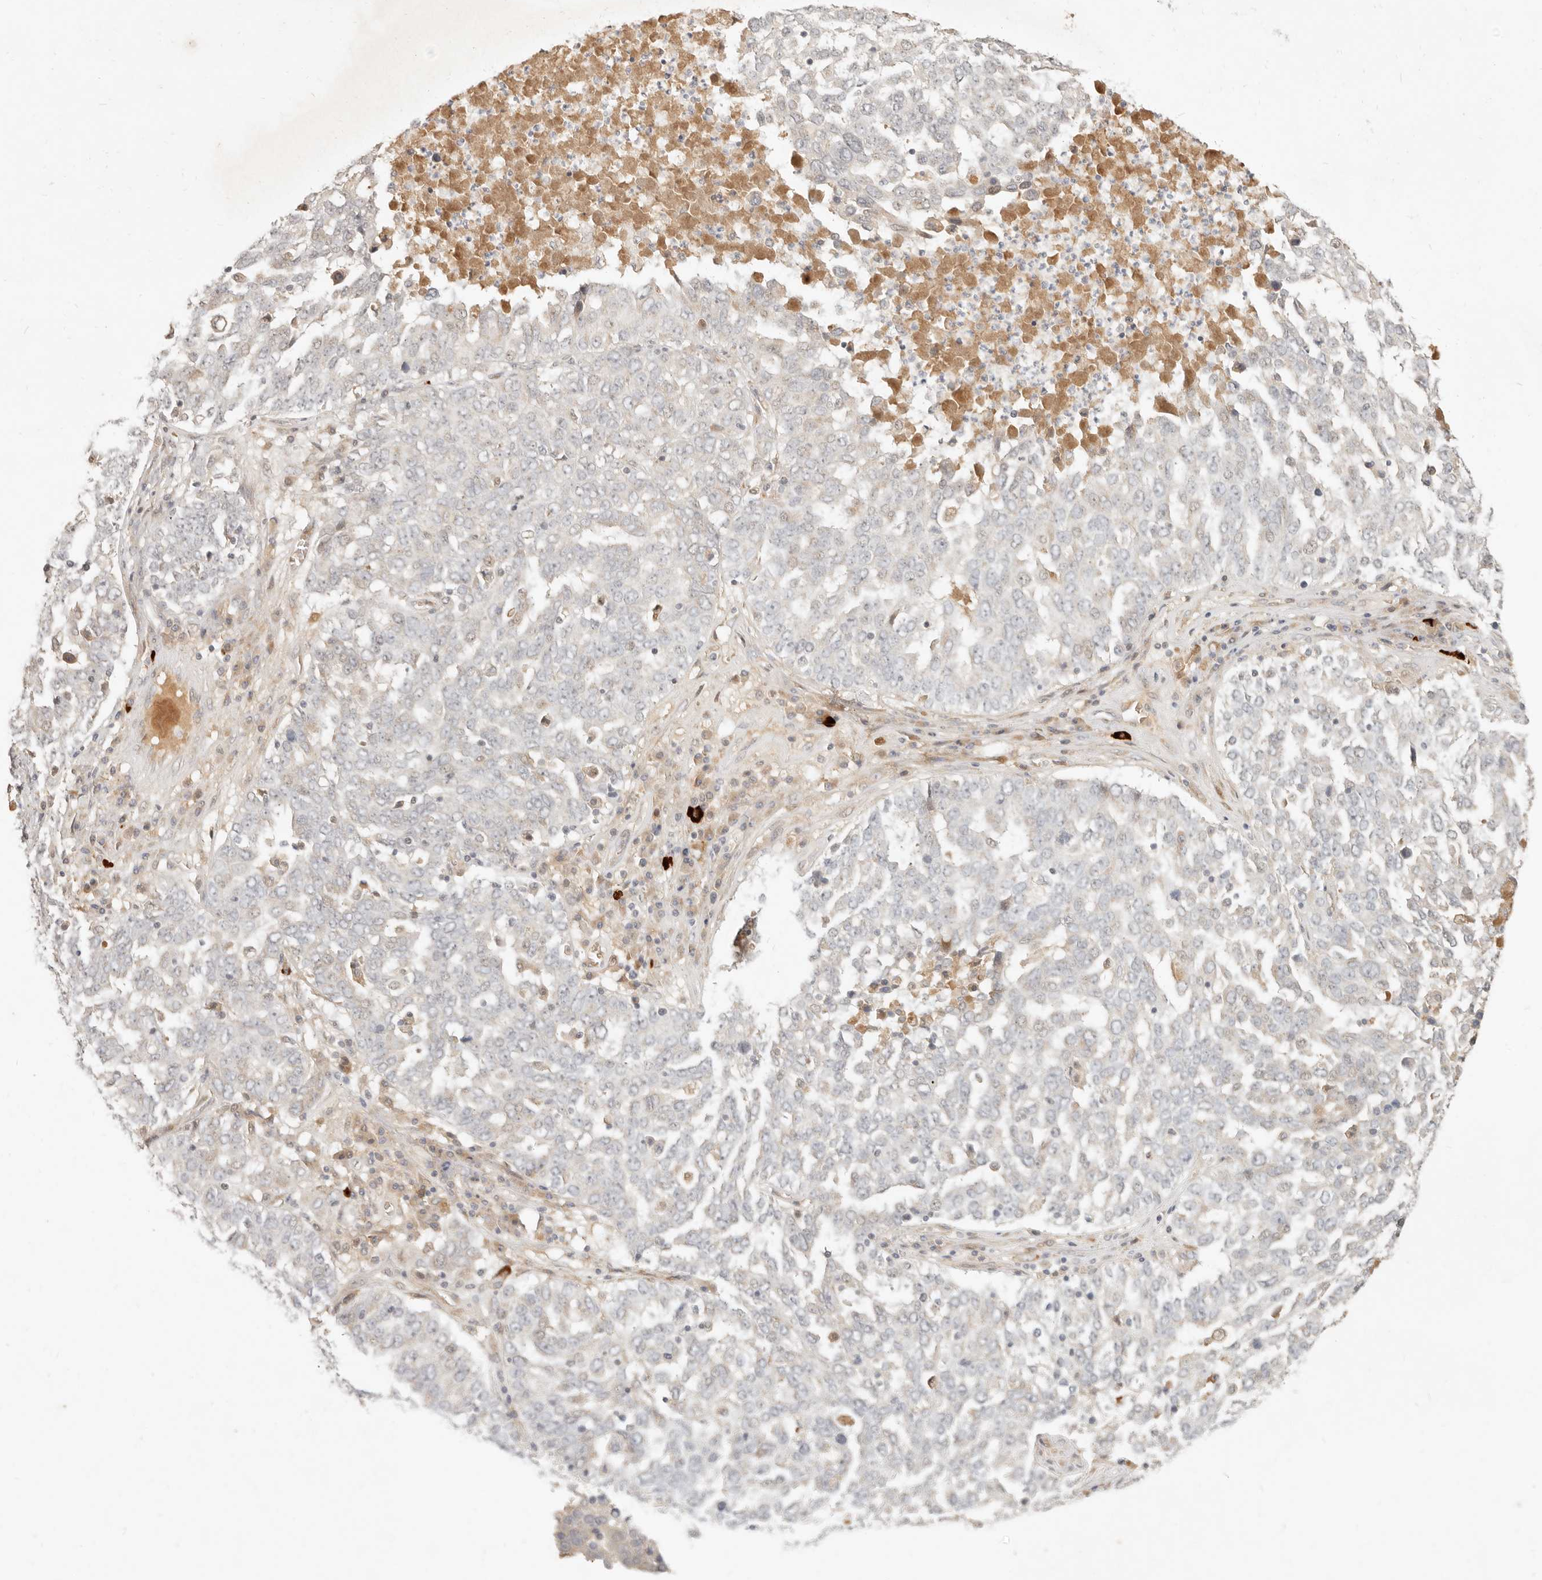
{"staining": {"intensity": "negative", "quantity": "none", "location": "none"}, "tissue": "ovarian cancer", "cell_type": "Tumor cells", "image_type": "cancer", "snomed": [{"axis": "morphology", "description": "Carcinoma, endometroid"}, {"axis": "topography", "description": "Ovary"}], "caption": "Tumor cells are negative for brown protein staining in ovarian cancer (endometroid carcinoma).", "gene": "UBXN11", "patient": {"sex": "female", "age": 62}}